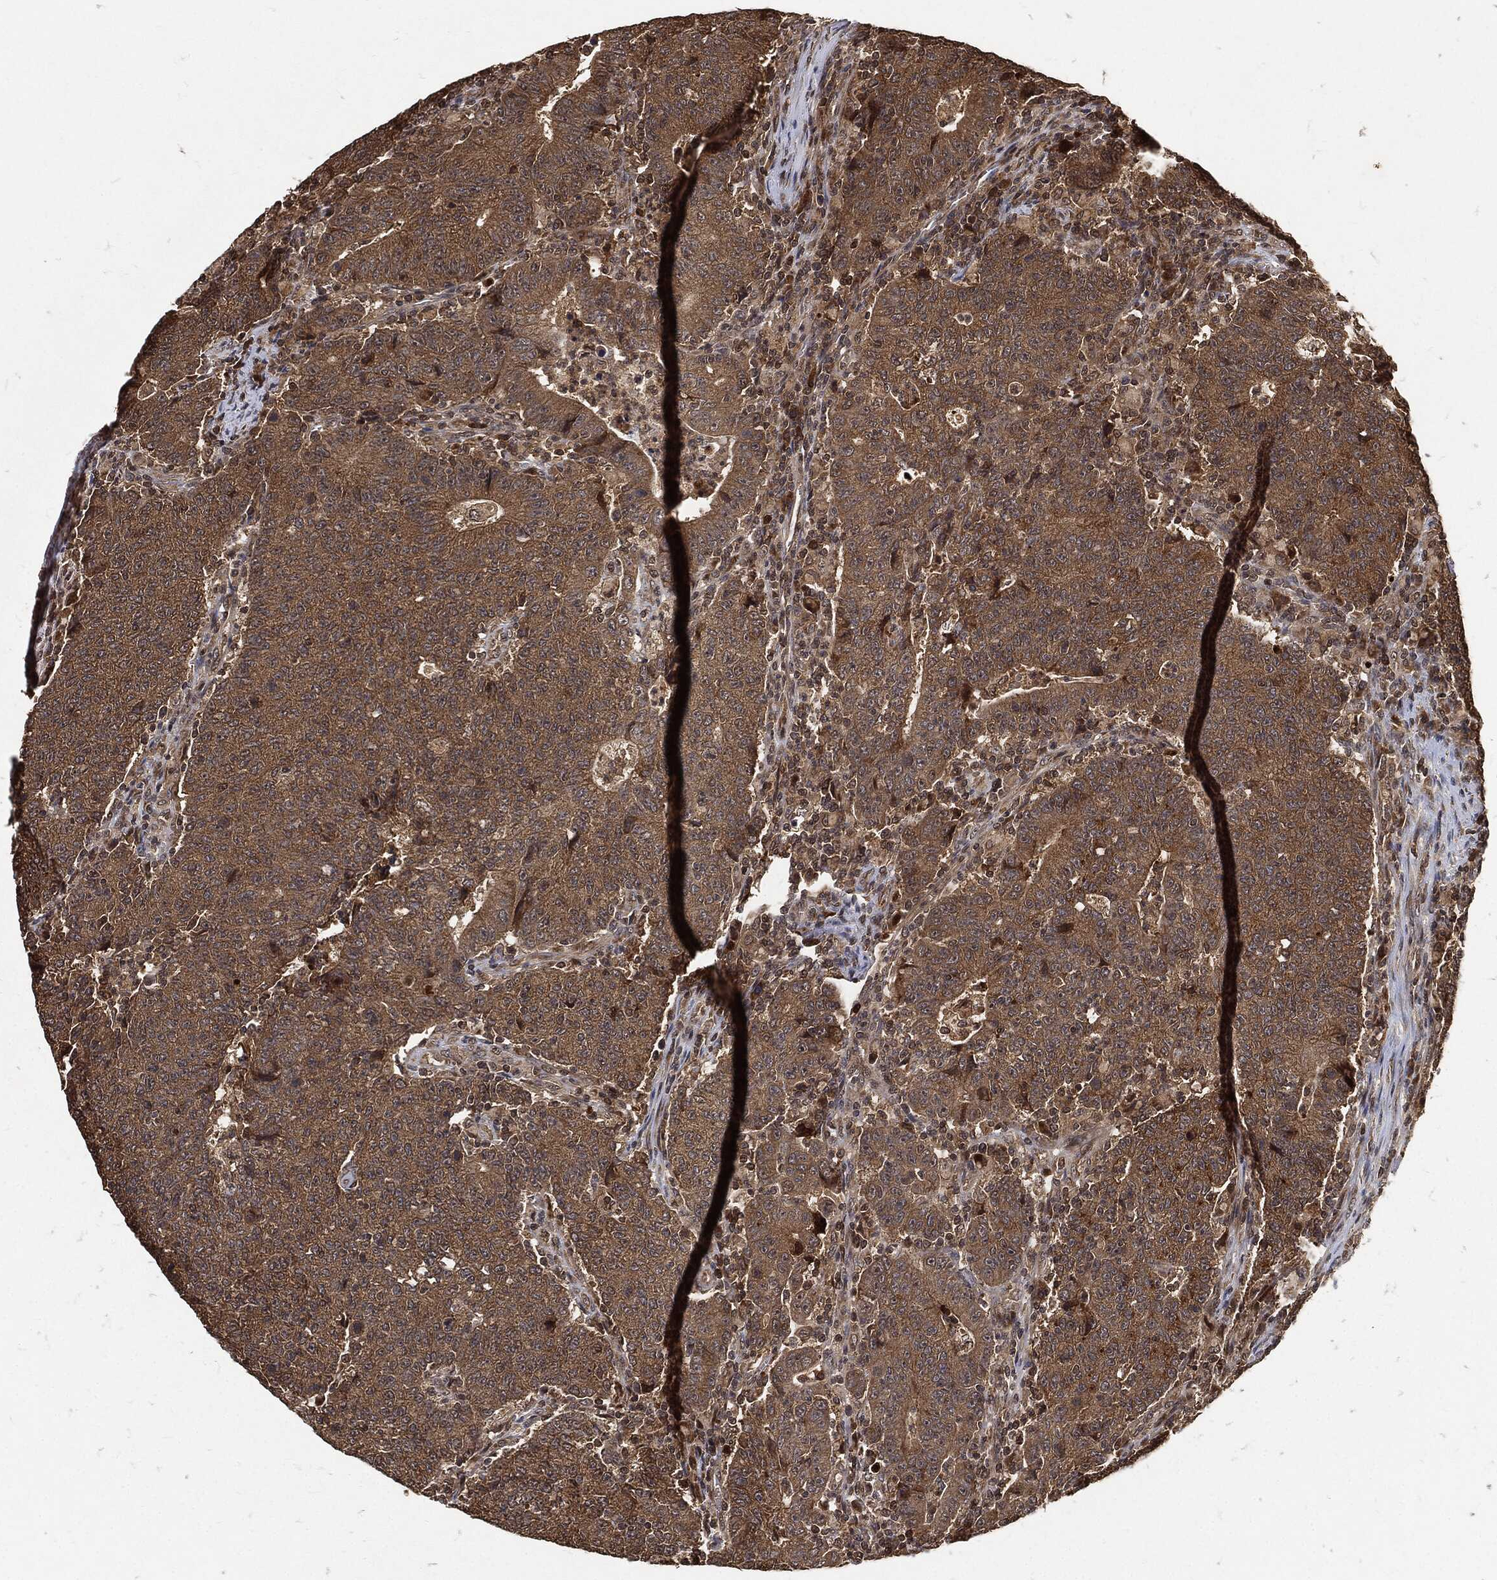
{"staining": {"intensity": "moderate", "quantity": ">75%", "location": "cytoplasmic/membranous"}, "tissue": "colorectal cancer", "cell_type": "Tumor cells", "image_type": "cancer", "snomed": [{"axis": "morphology", "description": "Adenocarcinoma, NOS"}, {"axis": "topography", "description": "Colon"}], "caption": "Immunohistochemical staining of colorectal cancer displays medium levels of moderate cytoplasmic/membranous staining in about >75% of tumor cells. (Stains: DAB in brown, nuclei in blue, Microscopy: brightfield microscopy at high magnification).", "gene": "ZNF226", "patient": {"sex": "female", "age": 75}}